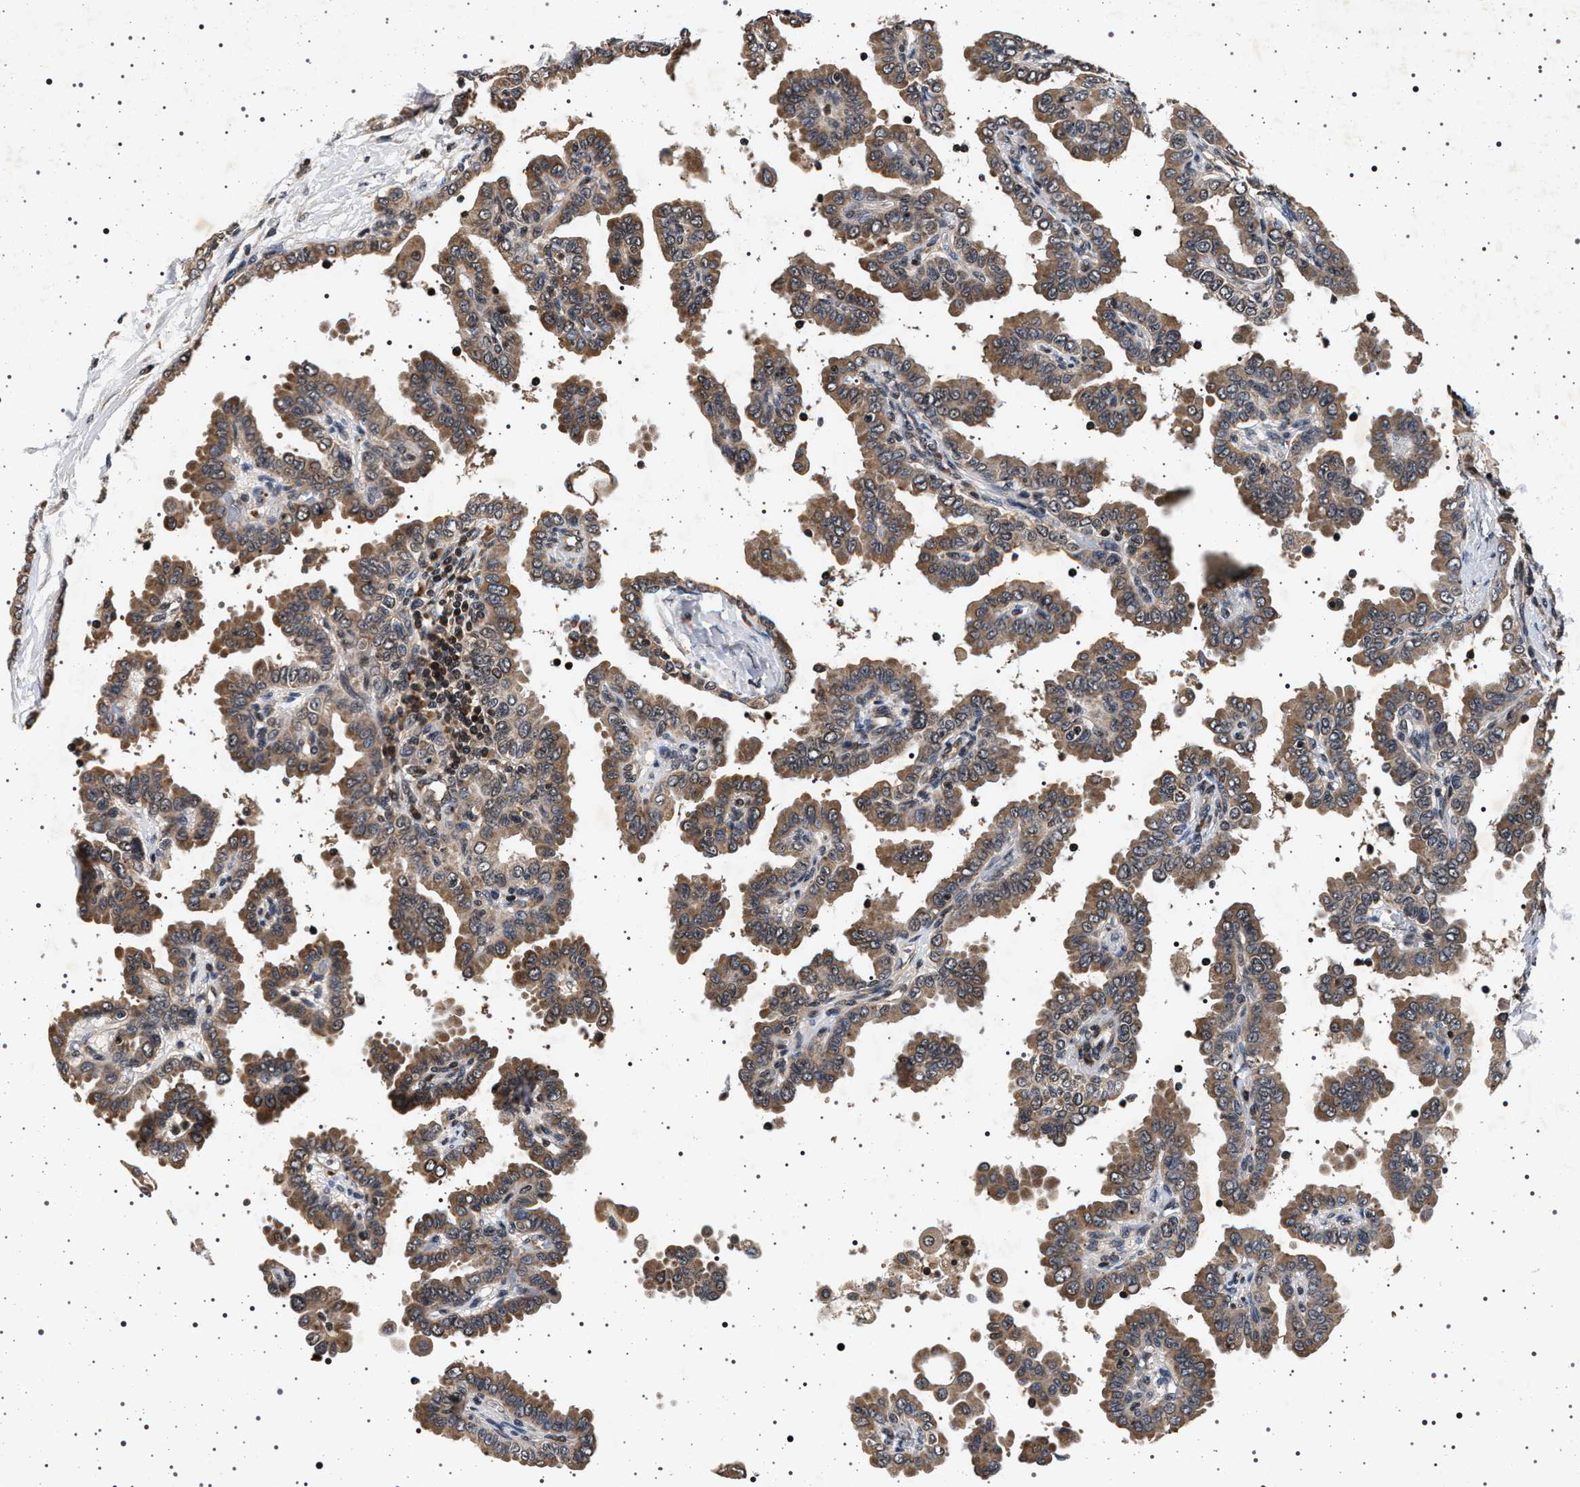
{"staining": {"intensity": "moderate", "quantity": ">75%", "location": "cytoplasmic/membranous"}, "tissue": "thyroid cancer", "cell_type": "Tumor cells", "image_type": "cancer", "snomed": [{"axis": "morphology", "description": "Papillary adenocarcinoma, NOS"}, {"axis": "topography", "description": "Thyroid gland"}], "caption": "Immunohistochemical staining of human papillary adenocarcinoma (thyroid) reveals moderate cytoplasmic/membranous protein expression in about >75% of tumor cells. The protein of interest is shown in brown color, while the nuclei are stained blue.", "gene": "CDKN1B", "patient": {"sex": "male", "age": 33}}